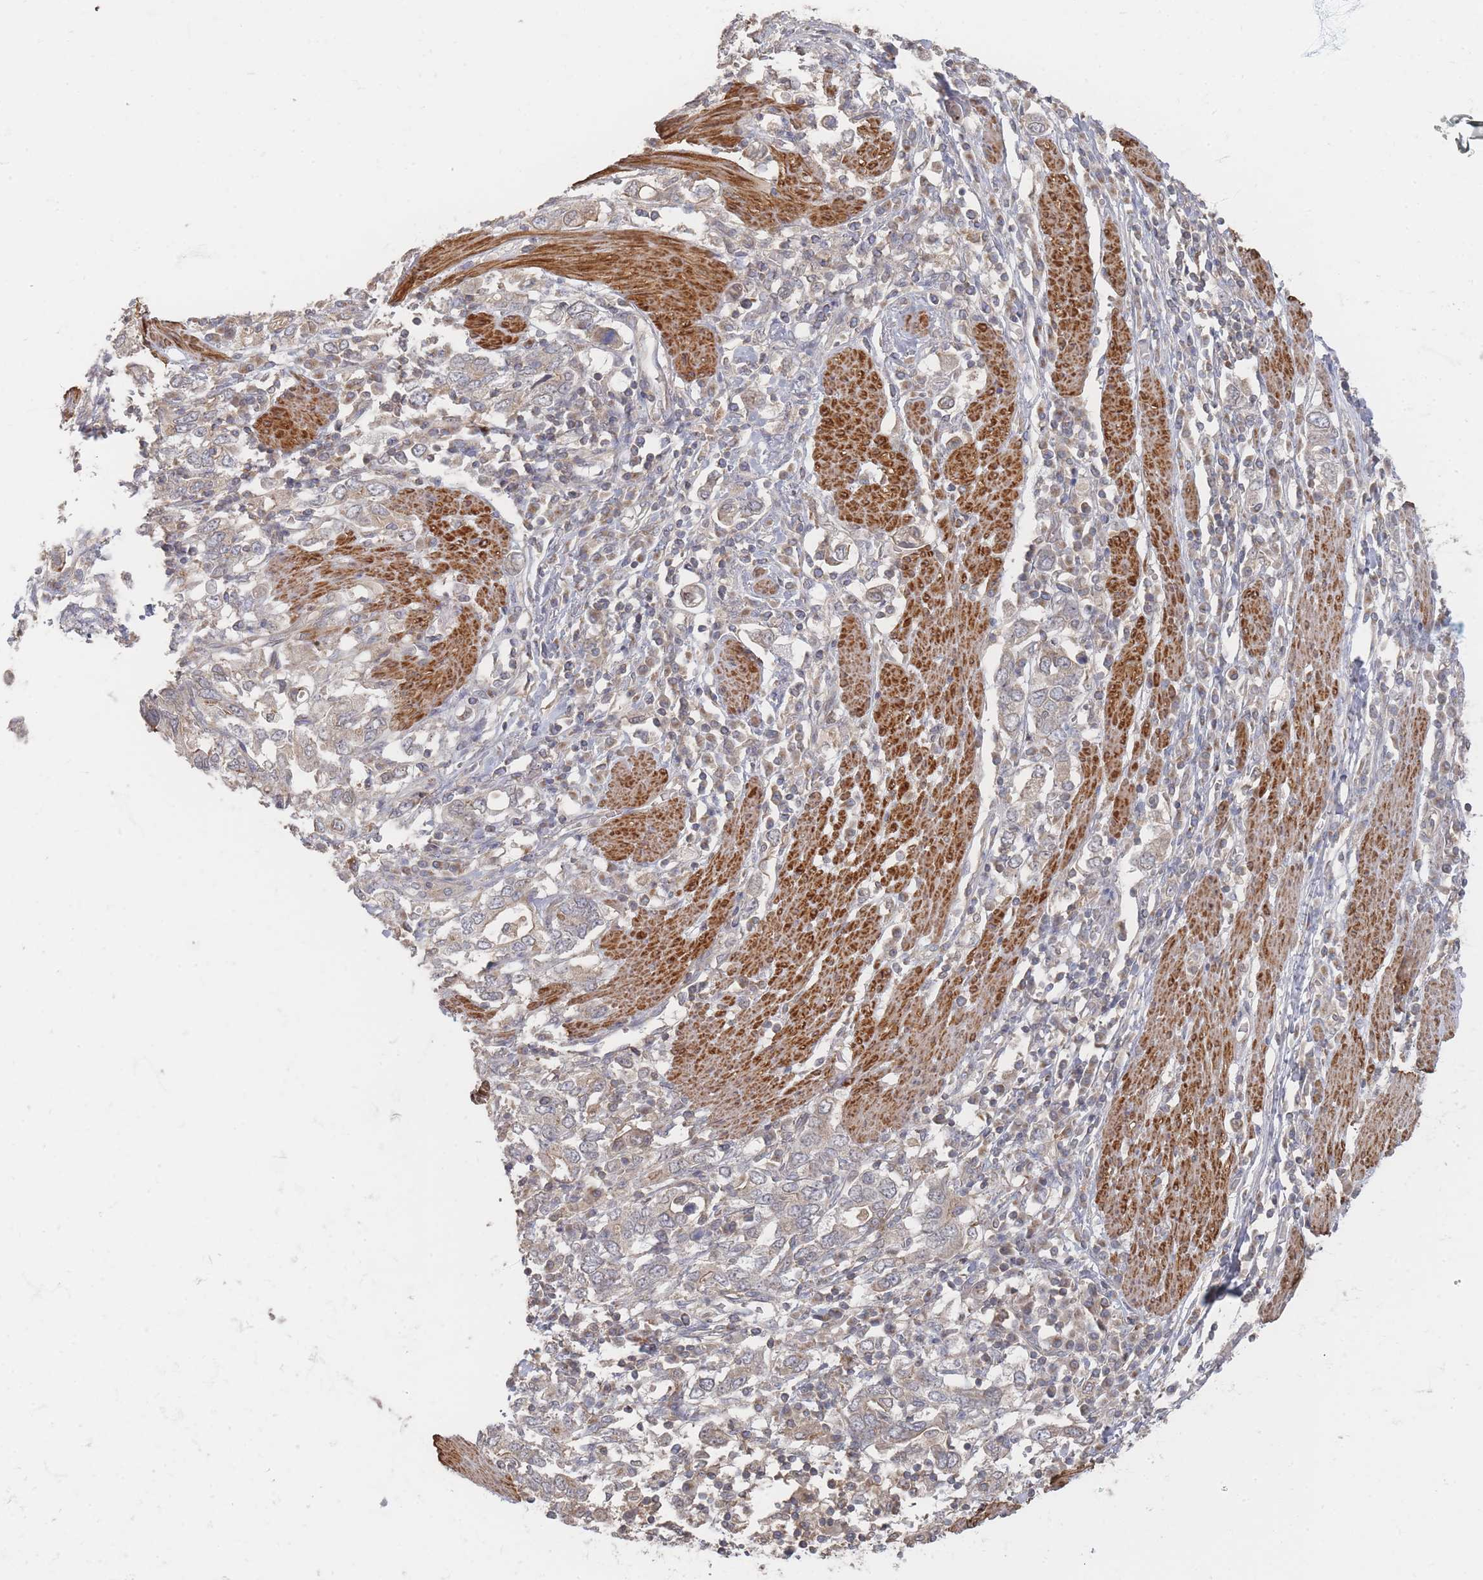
{"staining": {"intensity": "weak", "quantity": "<25%", "location": "cytoplasmic/membranous"}, "tissue": "stomach cancer", "cell_type": "Tumor cells", "image_type": "cancer", "snomed": [{"axis": "morphology", "description": "Adenocarcinoma, NOS"}, {"axis": "topography", "description": "Stomach, upper"}, {"axis": "topography", "description": "Stomach"}], "caption": "This is an immunohistochemistry histopathology image of stomach adenocarcinoma. There is no positivity in tumor cells.", "gene": "GLE1", "patient": {"sex": "male", "age": 62}}